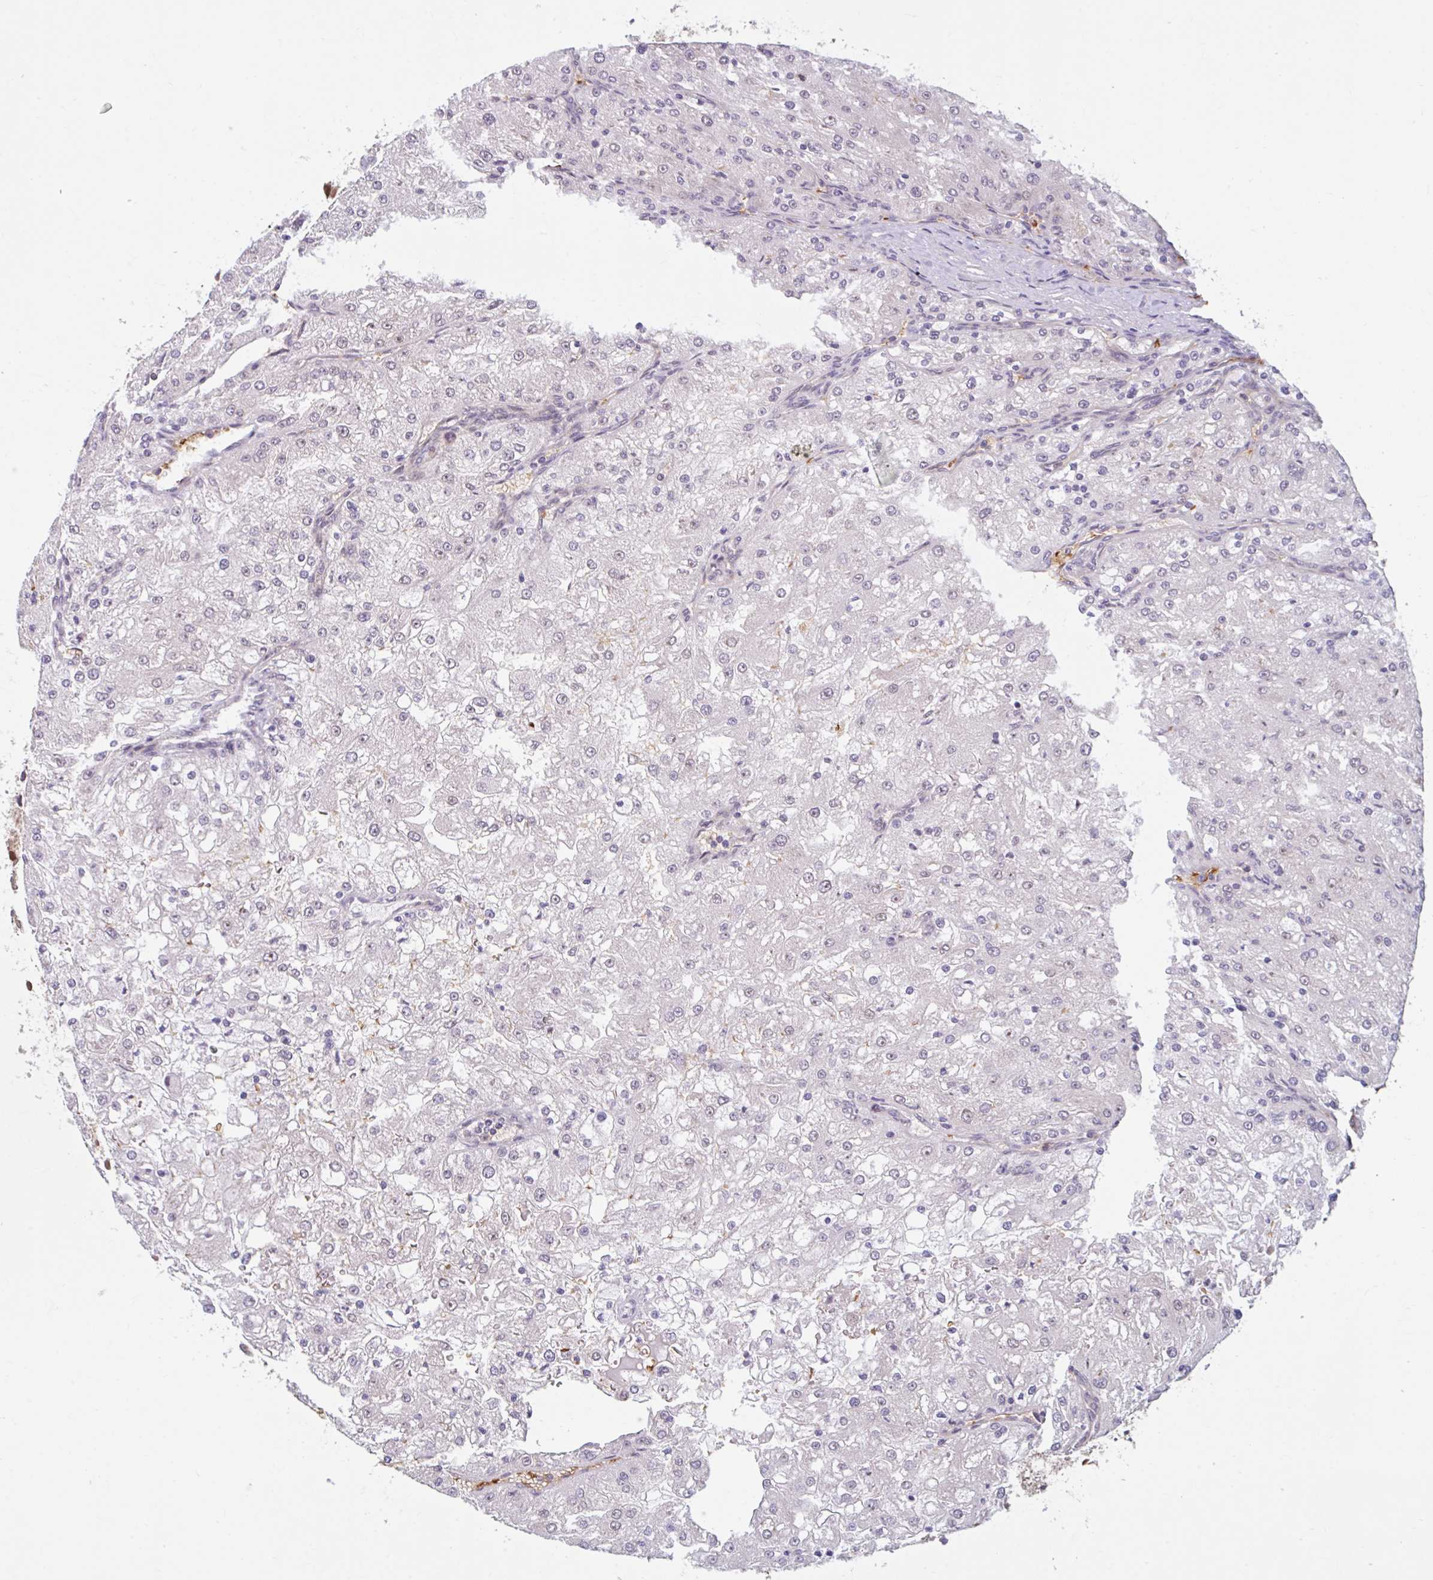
{"staining": {"intensity": "negative", "quantity": "none", "location": "none"}, "tissue": "renal cancer", "cell_type": "Tumor cells", "image_type": "cancer", "snomed": [{"axis": "morphology", "description": "Adenocarcinoma, NOS"}, {"axis": "topography", "description": "Kidney"}], "caption": "Renal adenocarcinoma was stained to show a protein in brown. There is no significant expression in tumor cells. Nuclei are stained in blue.", "gene": "HMBS", "patient": {"sex": "female", "age": 74}}